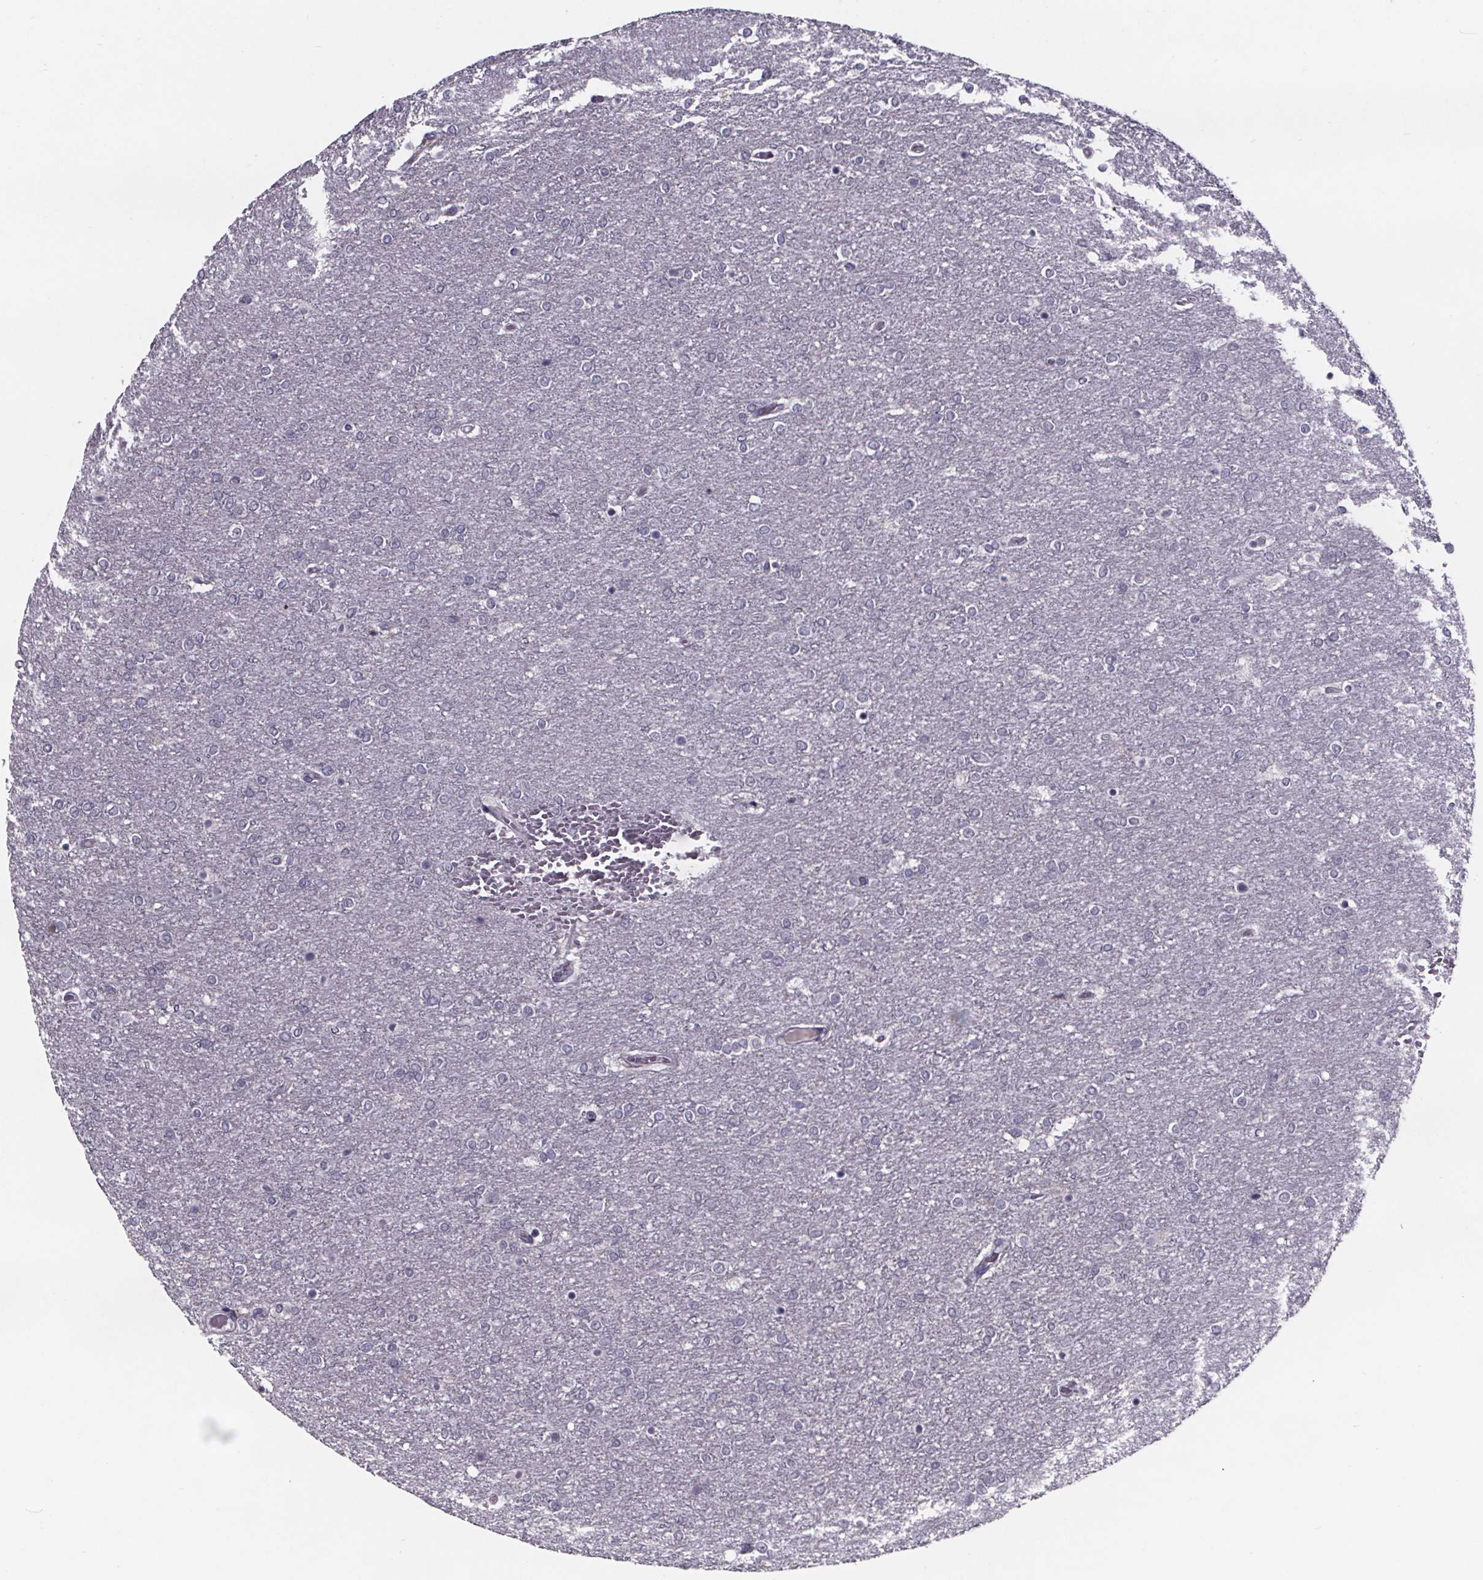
{"staining": {"intensity": "negative", "quantity": "none", "location": "none"}, "tissue": "glioma", "cell_type": "Tumor cells", "image_type": "cancer", "snomed": [{"axis": "morphology", "description": "Glioma, malignant, High grade"}, {"axis": "topography", "description": "Brain"}], "caption": "A high-resolution micrograph shows immunohistochemistry (IHC) staining of high-grade glioma (malignant), which shows no significant staining in tumor cells.", "gene": "AR", "patient": {"sex": "female", "age": 61}}